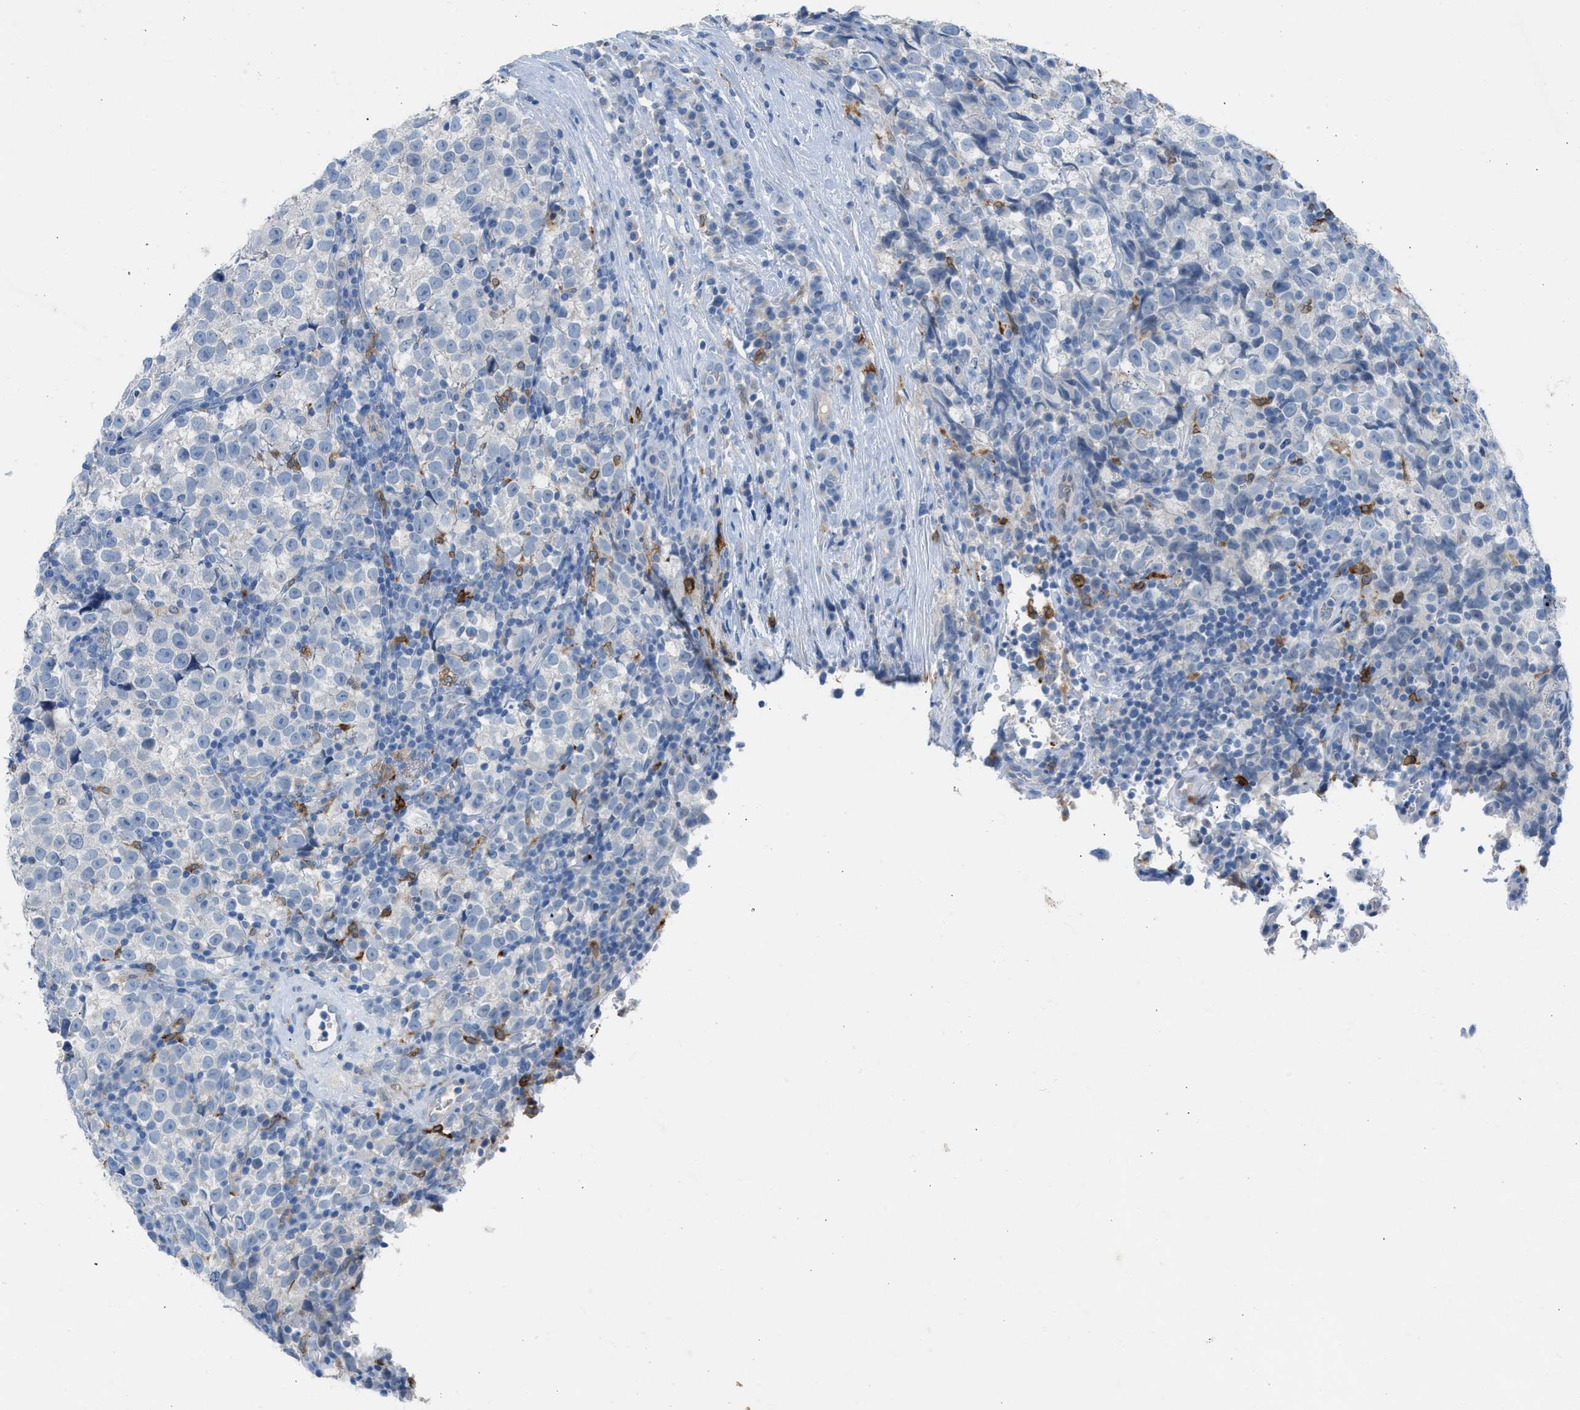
{"staining": {"intensity": "negative", "quantity": "none", "location": "none"}, "tissue": "testis cancer", "cell_type": "Tumor cells", "image_type": "cancer", "snomed": [{"axis": "morphology", "description": "Normal tissue, NOS"}, {"axis": "morphology", "description": "Seminoma, NOS"}, {"axis": "topography", "description": "Testis"}], "caption": "This is a image of immunohistochemistry staining of testis cancer (seminoma), which shows no positivity in tumor cells.", "gene": "CLEC10A", "patient": {"sex": "male", "age": 43}}